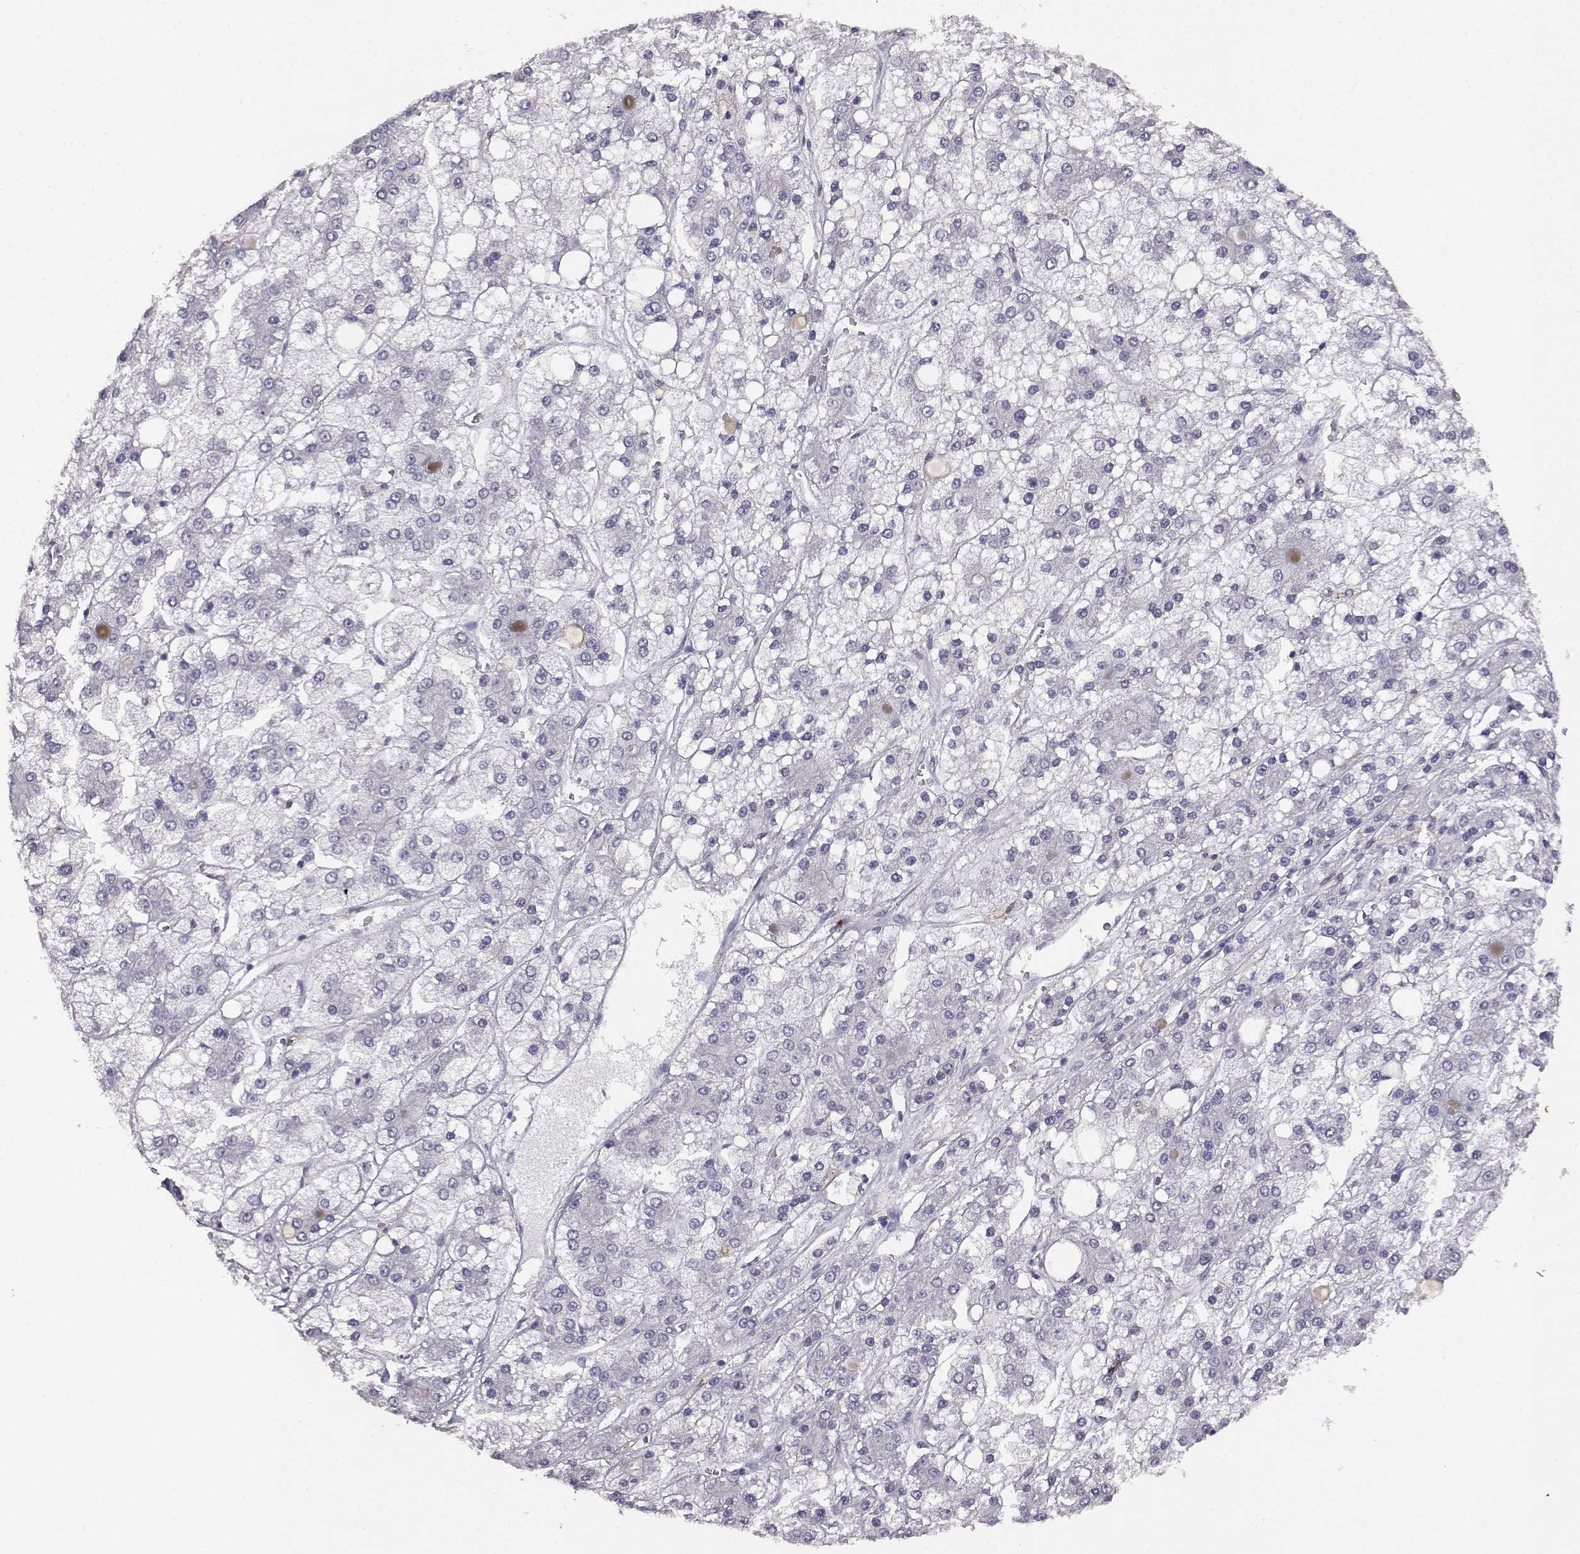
{"staining": {"intensity": "negative", "quantity": "none", "location": "none"}, "tissue": "liver cancer", "cell_type": "Tumor cells", "image_type": "cancer", "snomed": [{"axis": "morphology", "description": "Carcinoma, Hepatocellular, NOS"}, {"axis": "topography", "description": "Liver"}], "caption": "Protein analysis of hepatocellular carcinoma (liver) shows no significant positivity in tumor cells.", "gene": "AKR1B1", "patient": {"sex": "male", "age": 73}}